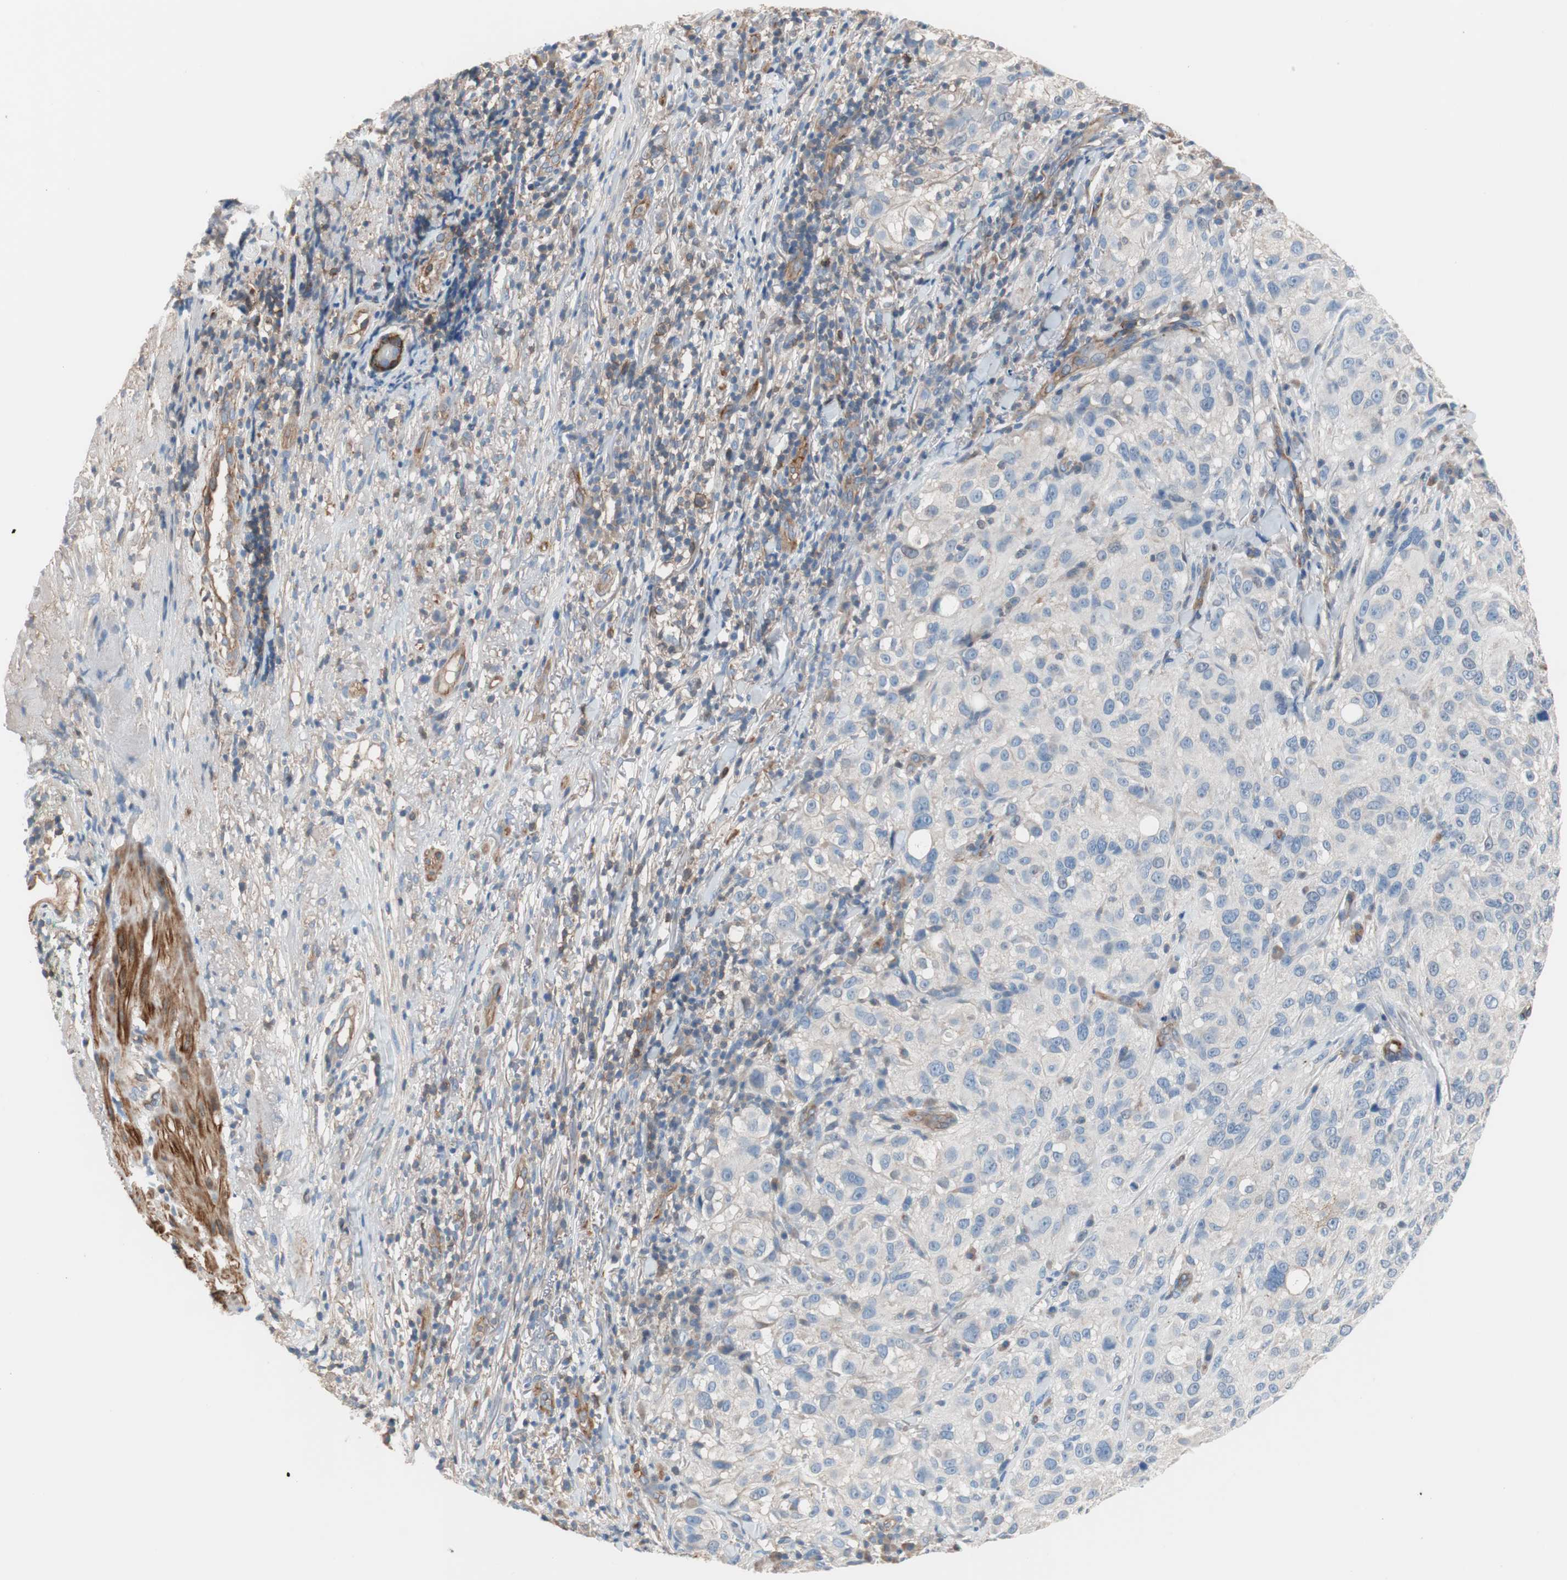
{"staining": {"intensity": "weak", "quantity": "<25%", "location": "cytoplasmic/membranous"}, "tissue": "melanoma", "cell_type": "Tumor cells", "image_type": "cancer", "snomed": [{"axis": "morphology", "description": "Necrosis, NOS"}, {"axis": "morphology", "description": "Malignant melanoma, NOS"}, {"axis": "topography", "description": "Skin"}], "caption": "IHC of melanoma exhibits no staining in tumor cells.", "gene": "GPR160", "patient": {"sex": "female", "age": 87}}